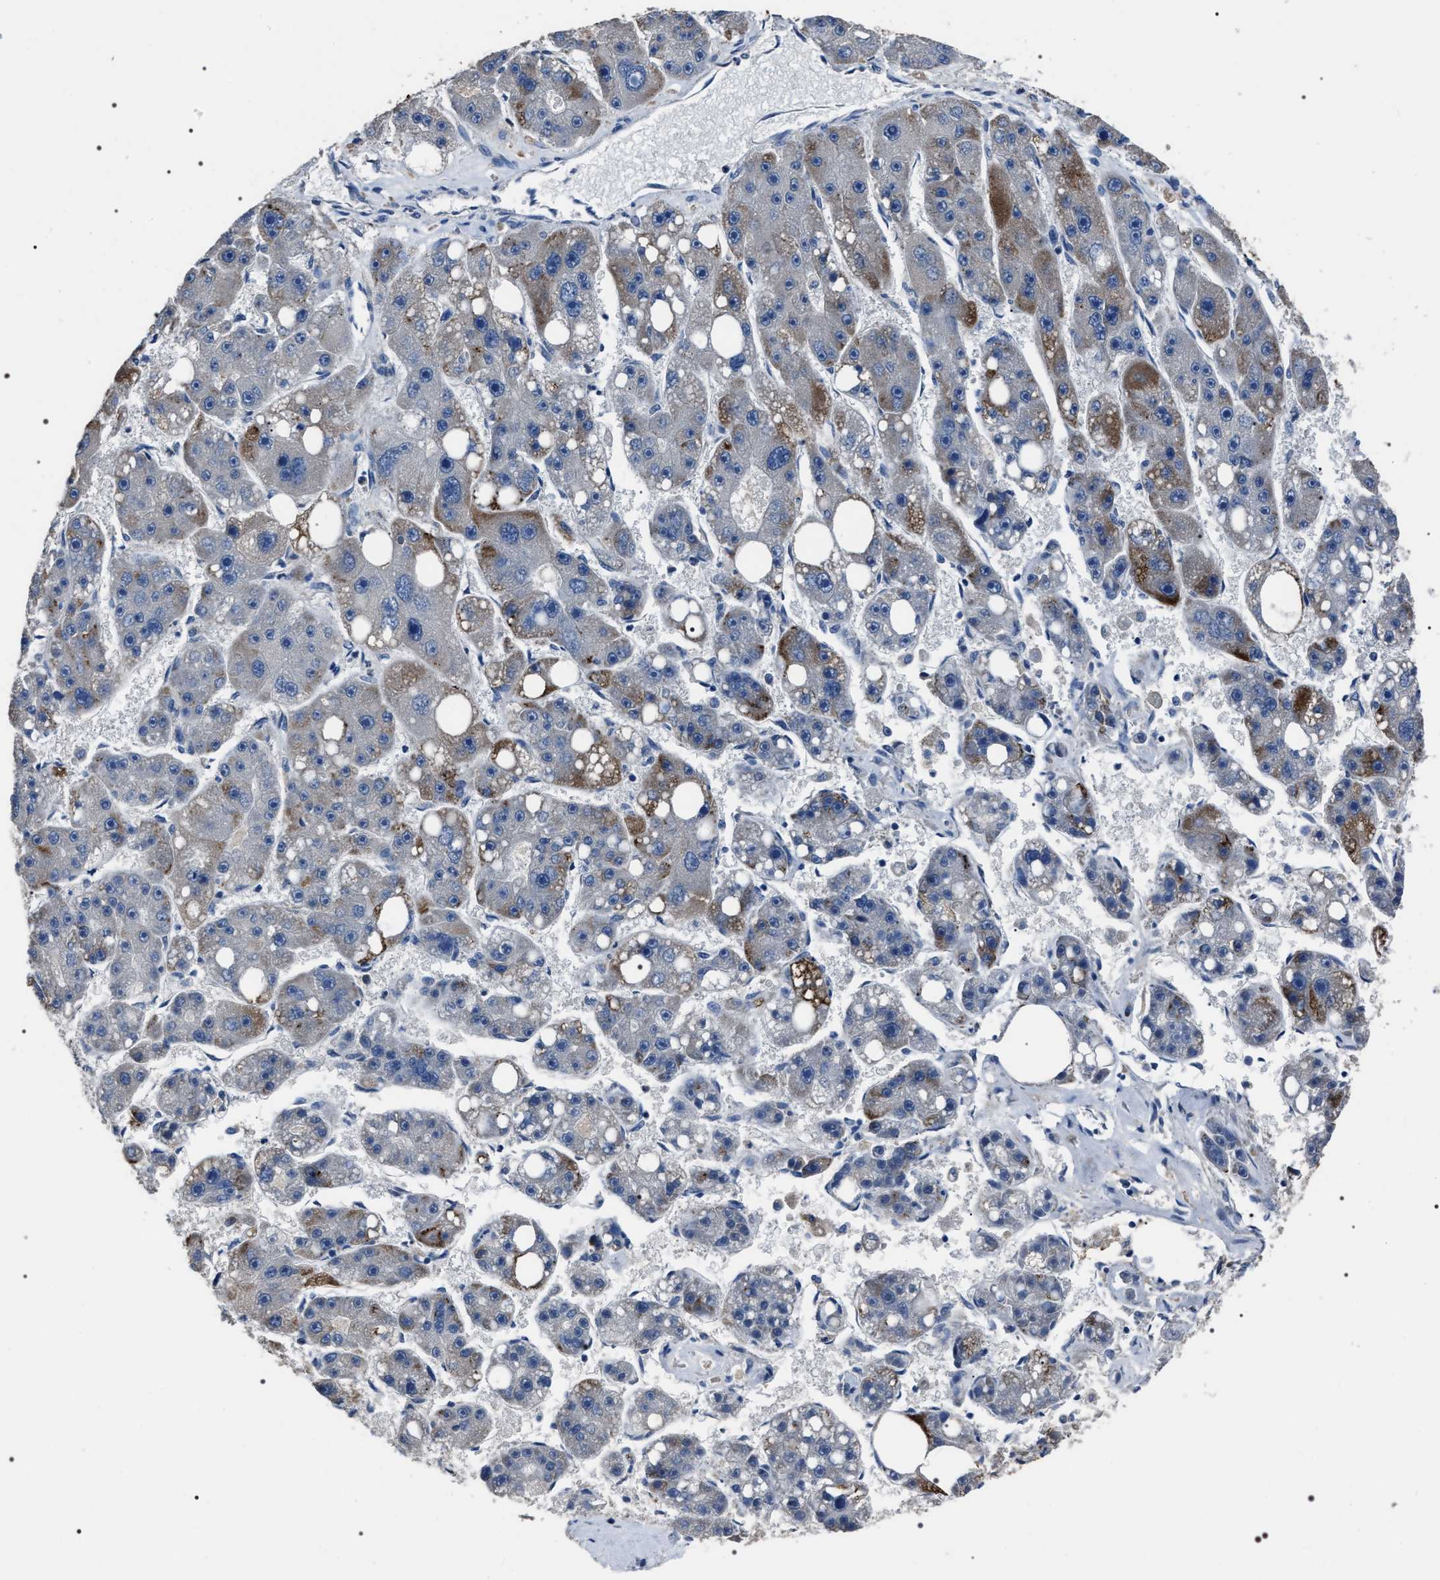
{"staining": {"intensity": "moderate", "quantity": "<25%", "location": "cytoplasmic/membranous"}, "tissue": "liver cancer", "cell_type": "Tumor cells", "image_type": "cancer", "snomed": [{"axis": "morphology", "description": "Carcinoma, Hepatocellular, NOS"}, {"axis": "topography", "description": "Liver"}], "caption": "There is low levels of moderate cytoplasmic/membranous staining in tumor cells of liver cancer (hepatocellular carcinoma), as demonstrated by immunohistochemical staining (brown color).", "gene": "TRIM54", "patient": {"sex": "female", "age": 61}}